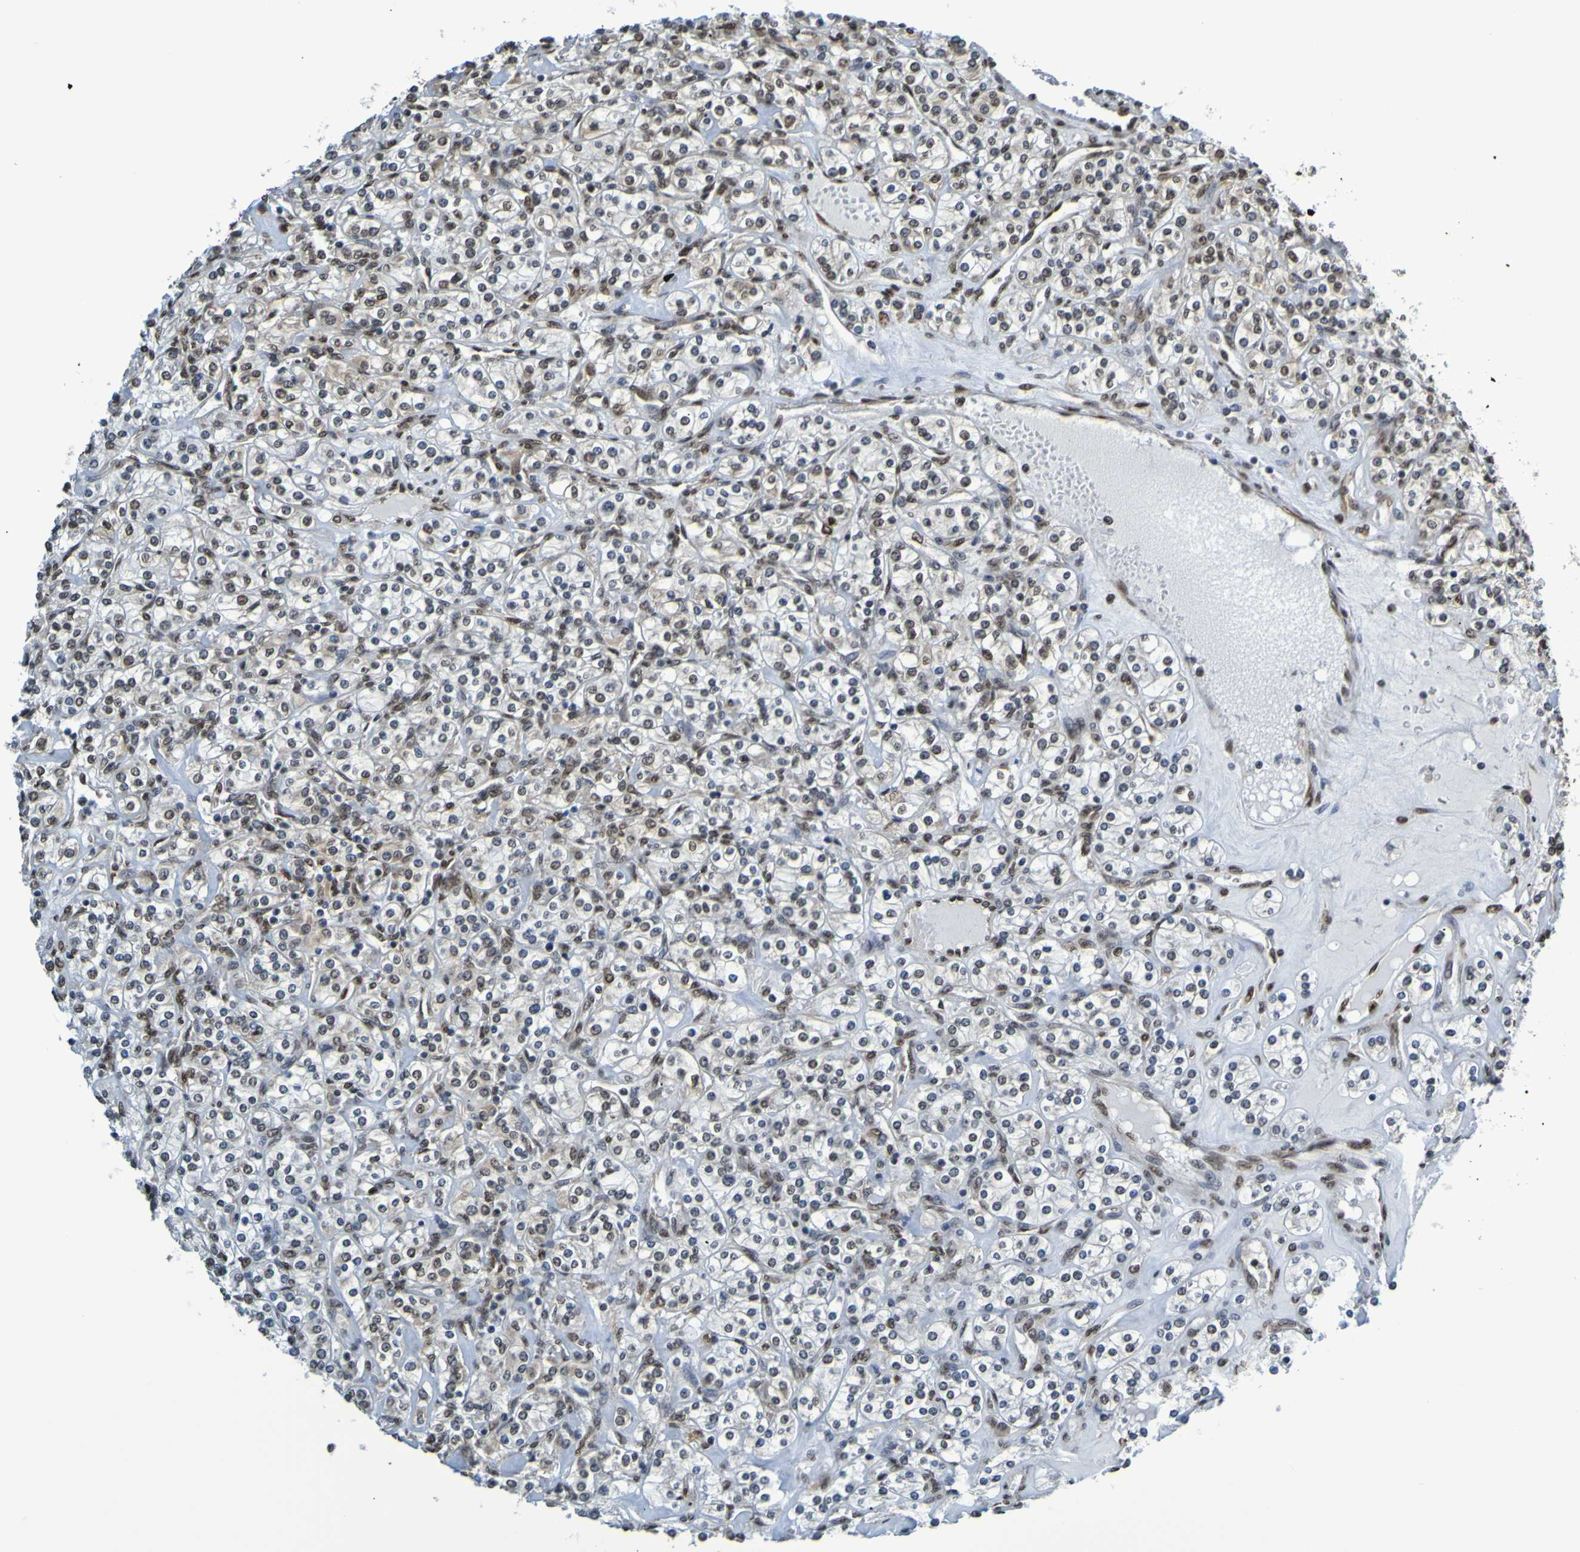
{"staining": {"intensity": "moderate", "quantity": "25%-75%", "location": "nuclear"}, "tissue": "renal cancer", "cell_type": "Tumor cells", "image_type": "cancer", "snomed": [{"axis": "morphology", "description": "Adenocarcinoma, NOS"}, {"axis": "topography", "description": "Kidney"}], "caption": "A photomicrograph of human renal cancer stained for a protein reveals moderate nuclear brown staining in tumor cells.", "gene": "HDAC2", "patient": {"sex": "male", "age": 77}}